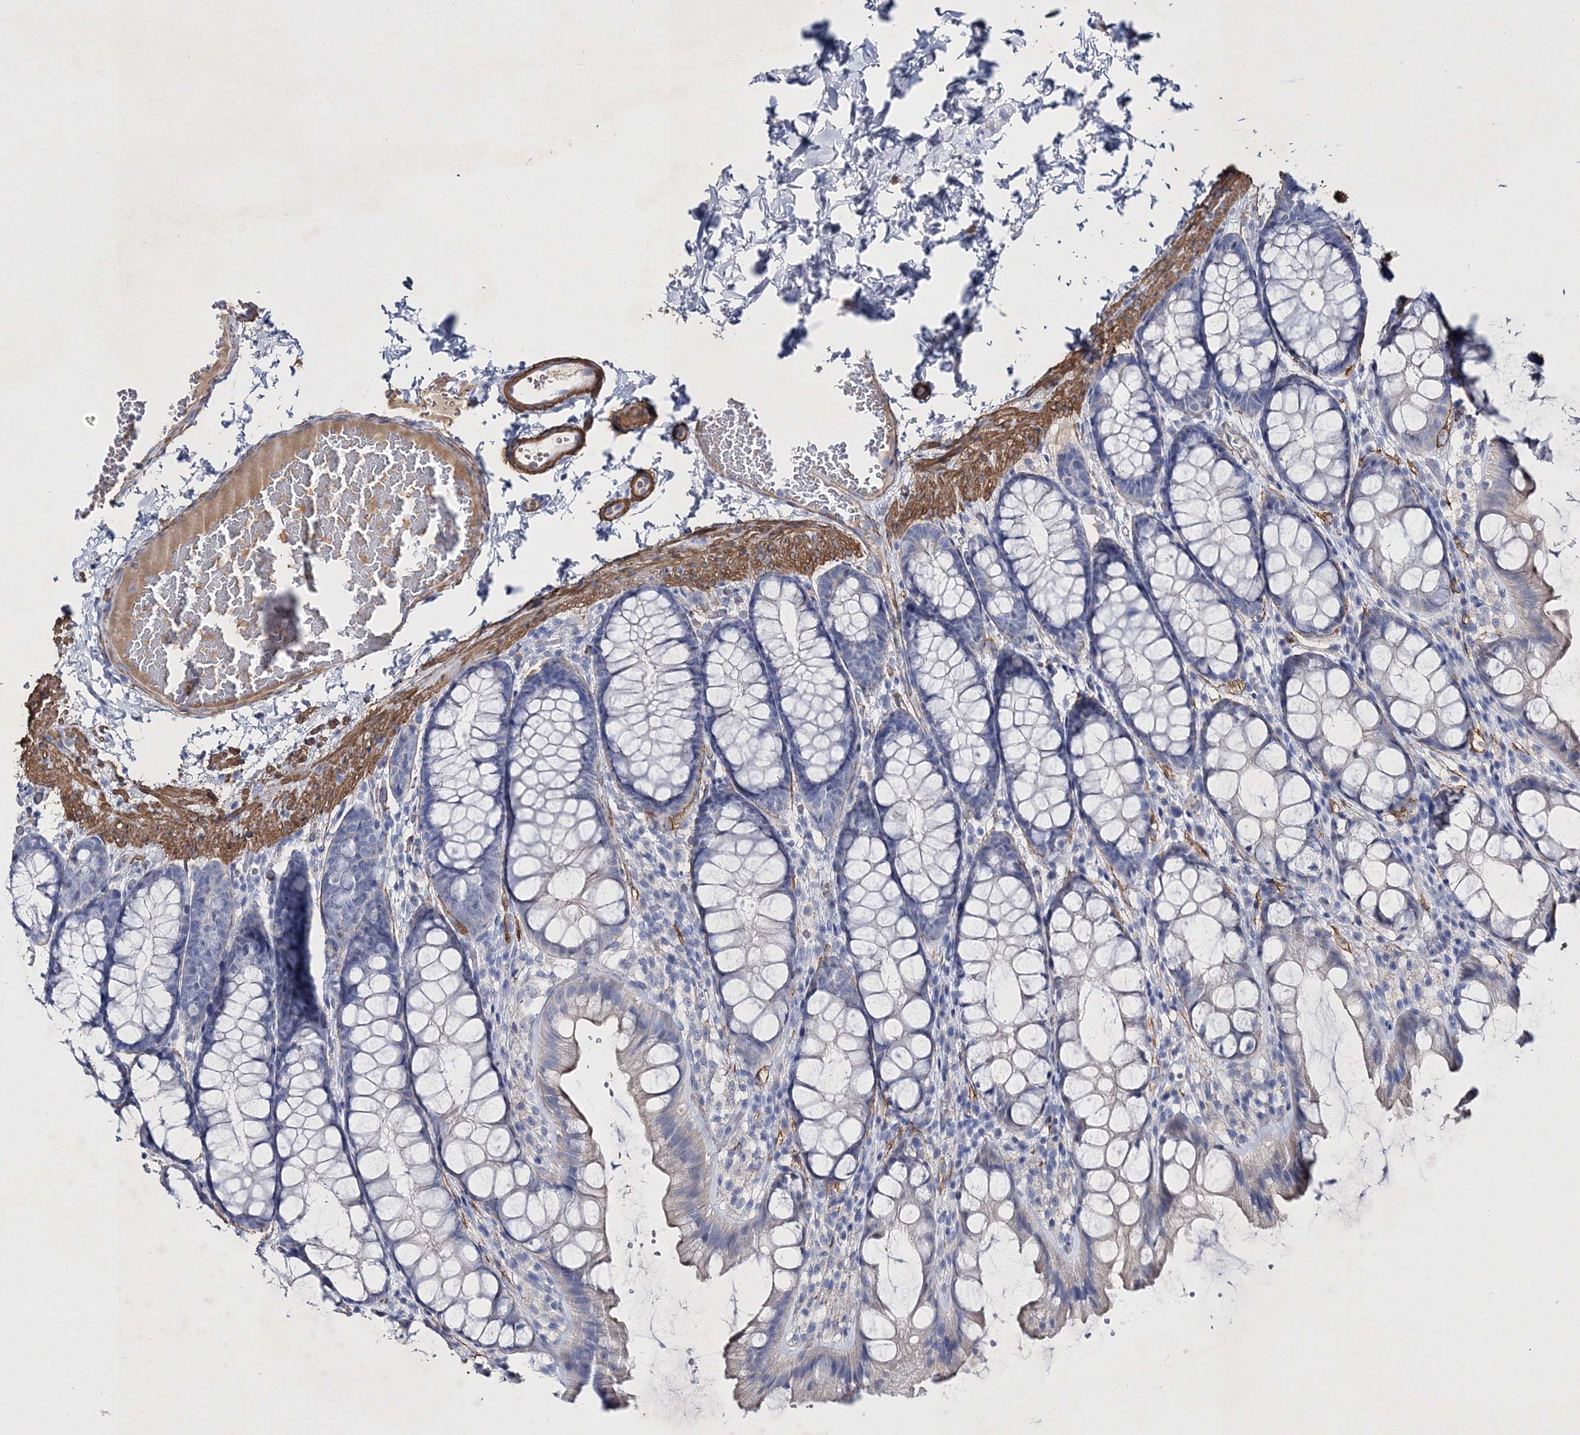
{"staining": {"intensity": "negative", "quantity": "none", "location": "none"}, "tissue": "colon", "cell_type": "Endothelial cells", "image_type": "normal", "snomed": [{"axis": "morphology", "description": "Normal tissue, NOS"}, {"axis": "topography", "description": "Colon"}], "caption": "This is an immunohistochemistry histopathology image of normal colon. There is no expression in endothelial cells.", "gene": "RTN2", "patient": {"sex": "male", "age": 47}}